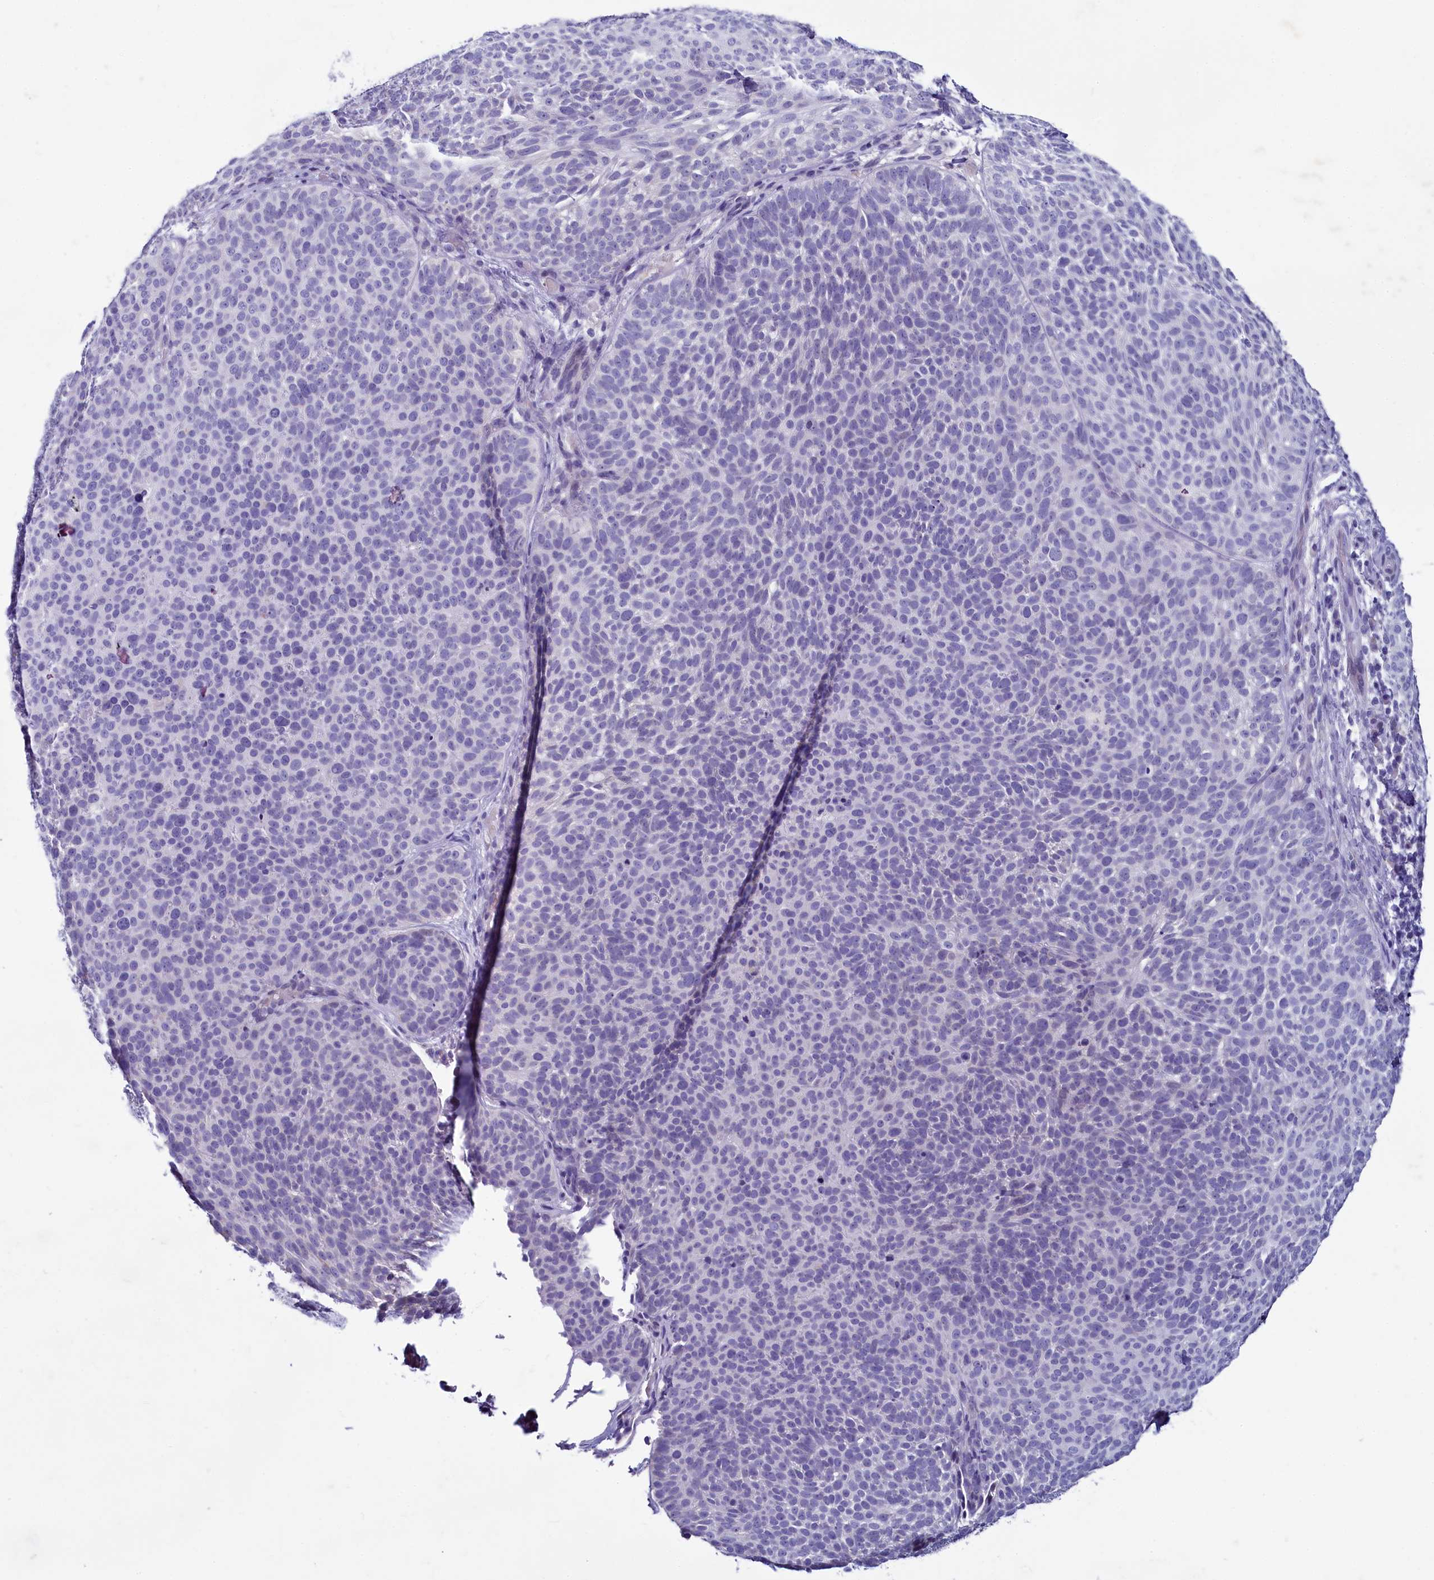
{"staining": {"intensity": "negative", "quantity": "none", "location": "none"}, "tissue": "skin cancer", "cell_type": "Tumor cells", "image_type": "cancer", "snomed": [{"axis": "morphology", "description": "Basal cell carcinoma"}, {"axis": "topography", "description": "Skin"}], "caption": "Skin cancer (basal cell carcinoma) stained for a protein using IHC demonstrates no expression tumor cells.", "gene": "INSC", "patient": {"sex": "male", "age": 85}}